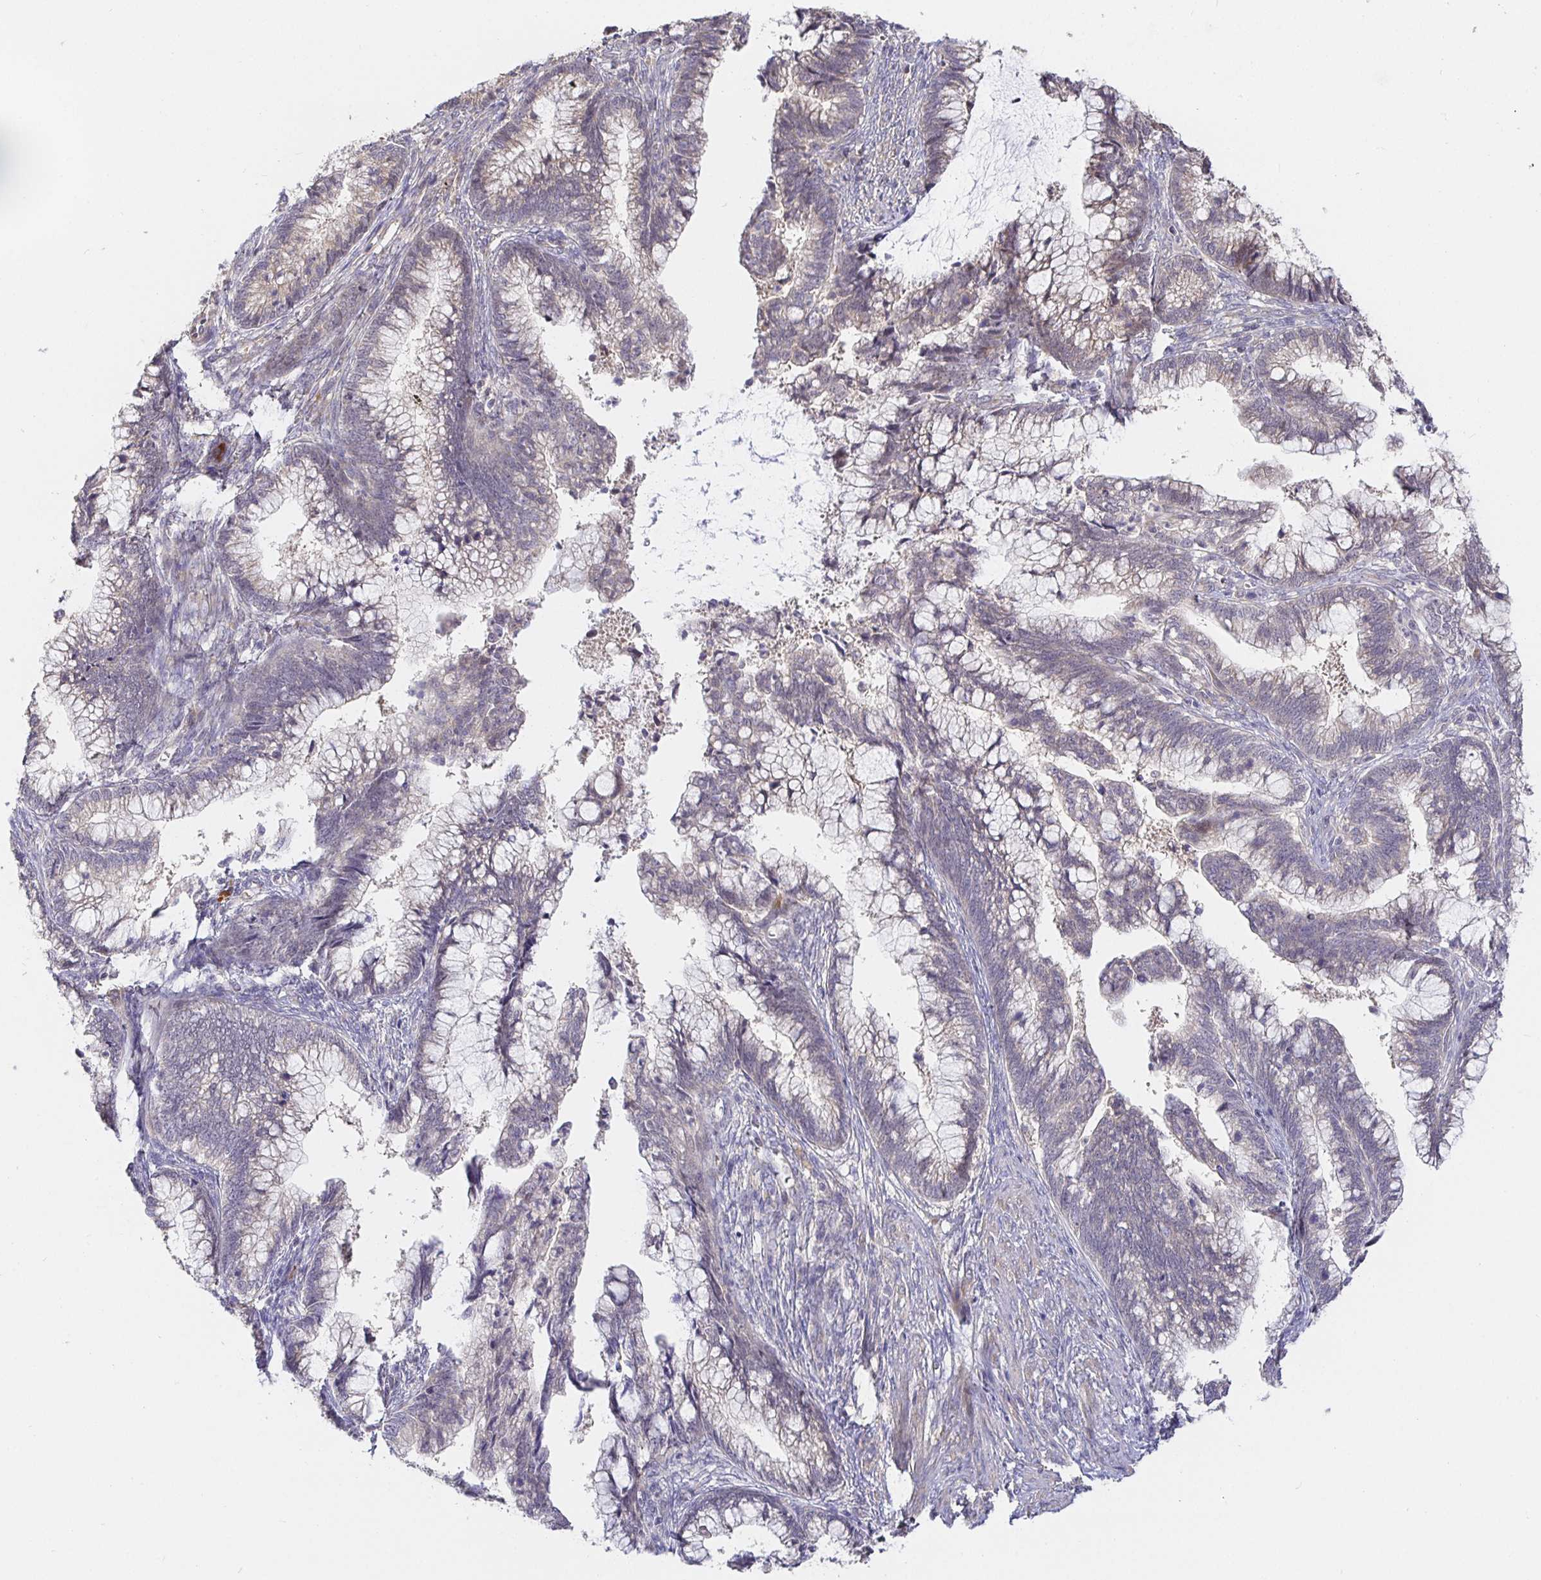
{"staining": {"intensity": "weak", "quantity": "25%-75%", "location": "cytoplasmic/membranous"}, "tissue": "cervical cancer", "cell_type": "Tumor cells", "image_type": "cancer", "snomed": [{"axis": "morphology", "description": "Adenocarcinoma, NOS"}, {"axis": "topography", "description": "Cervix"}], "caption": "High-magnification brightfield microscopy of cervical cancer stained with DAB (brown) and counterstained with hematoxylin (blue). tumor cells exhibit weak cytoplasmic/membranous positivity is identified in approximately25%-75% of cells. Nuclei are stained in blue.", "gene": "ZDHHC11", "patient": {"sex": "female", "age": 44}}